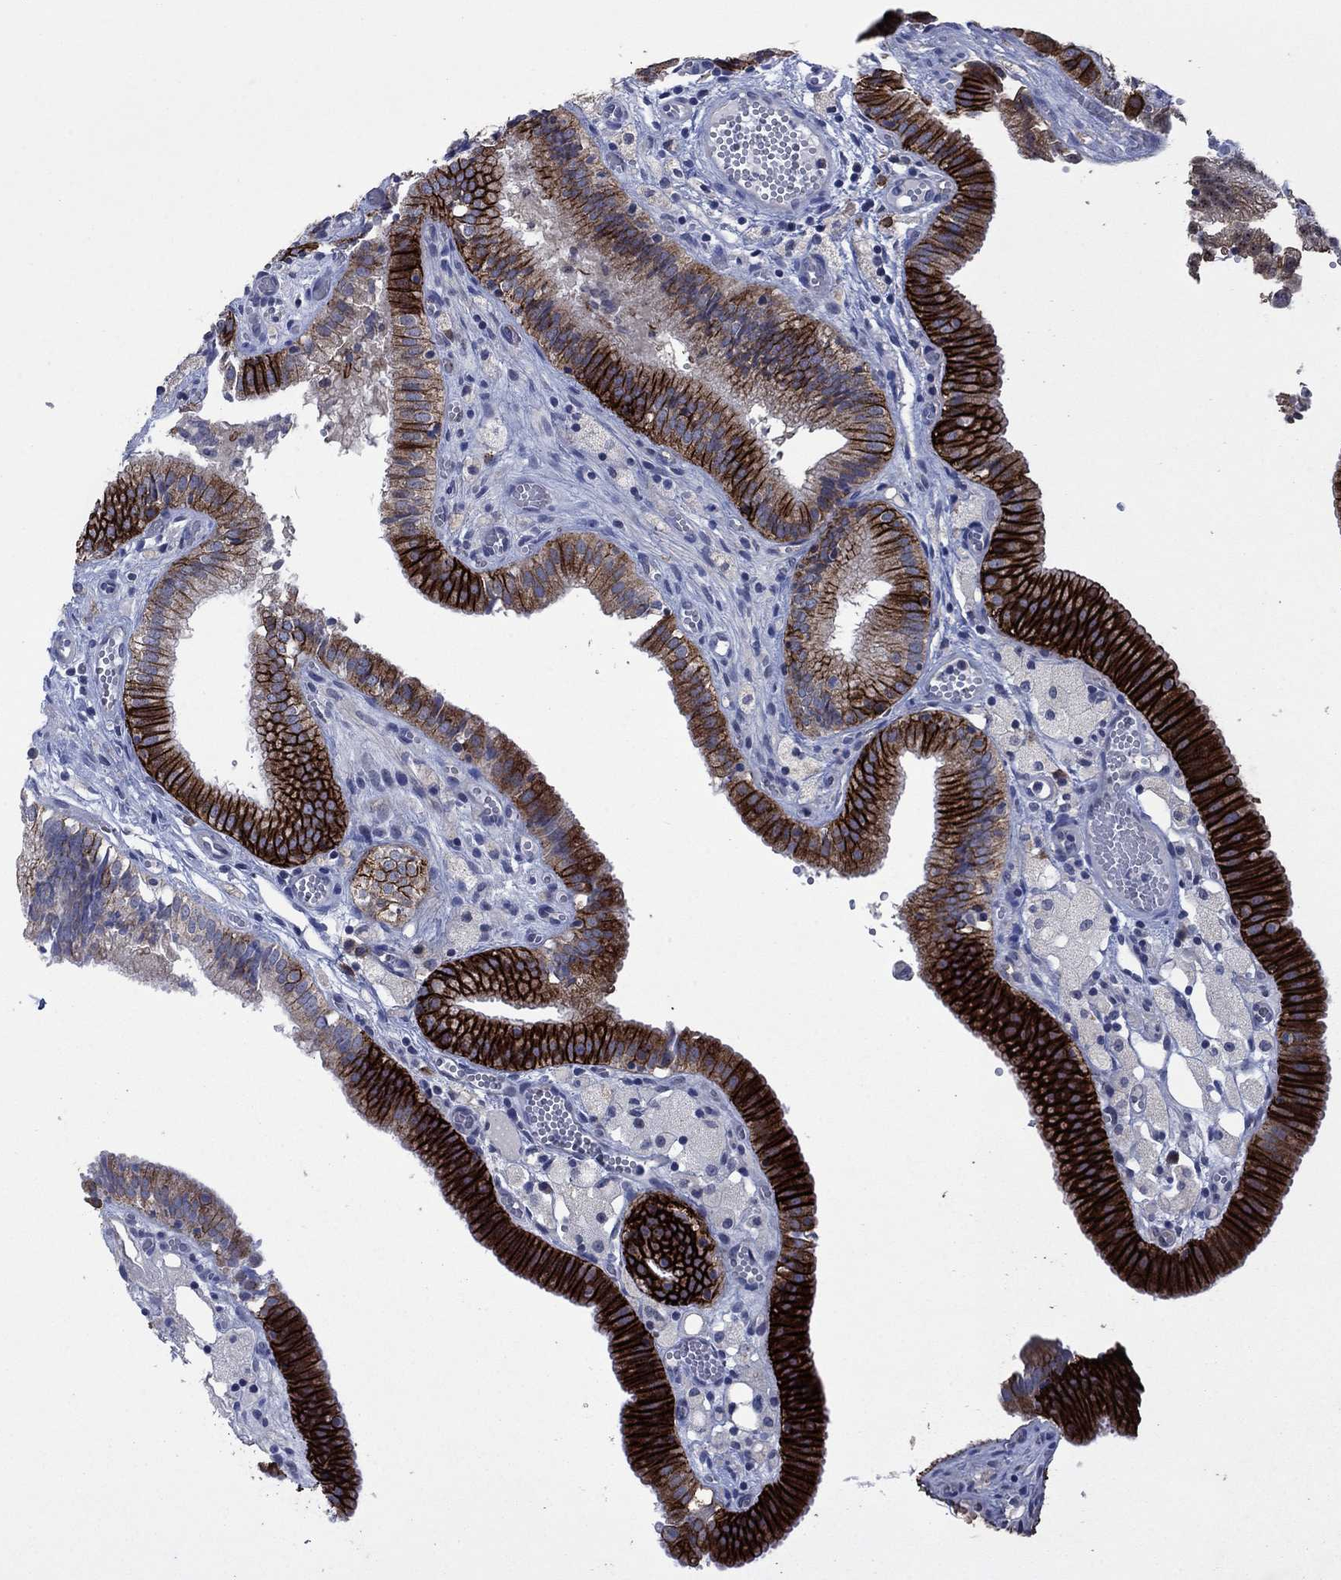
{"staining": {"intensity": "strong", "quantity": "25%-75%", "location": "cytoplasmic/membranous"}, "tissue": "gallbladder", "cell_type": "Glandular cells", "image_type": "normal", "snomed": [{"axis": "morphology", "description": "Normal tissue, NOS"}, {"axis": "topography", "description": "Gallbladder"}], "caption": "IHC histopathology image of unremarkable gallbladder: human gallbladder stained using immunohistochemistry (IHC) exhibits high levels of strong protein expression localized specifically in the cytoplasmic/membranous of glandular cells, appearing as a cytoplasmic/membranous brown color.", "gene": "SDC1", "patient": {"sex": "female", "age": 24}}